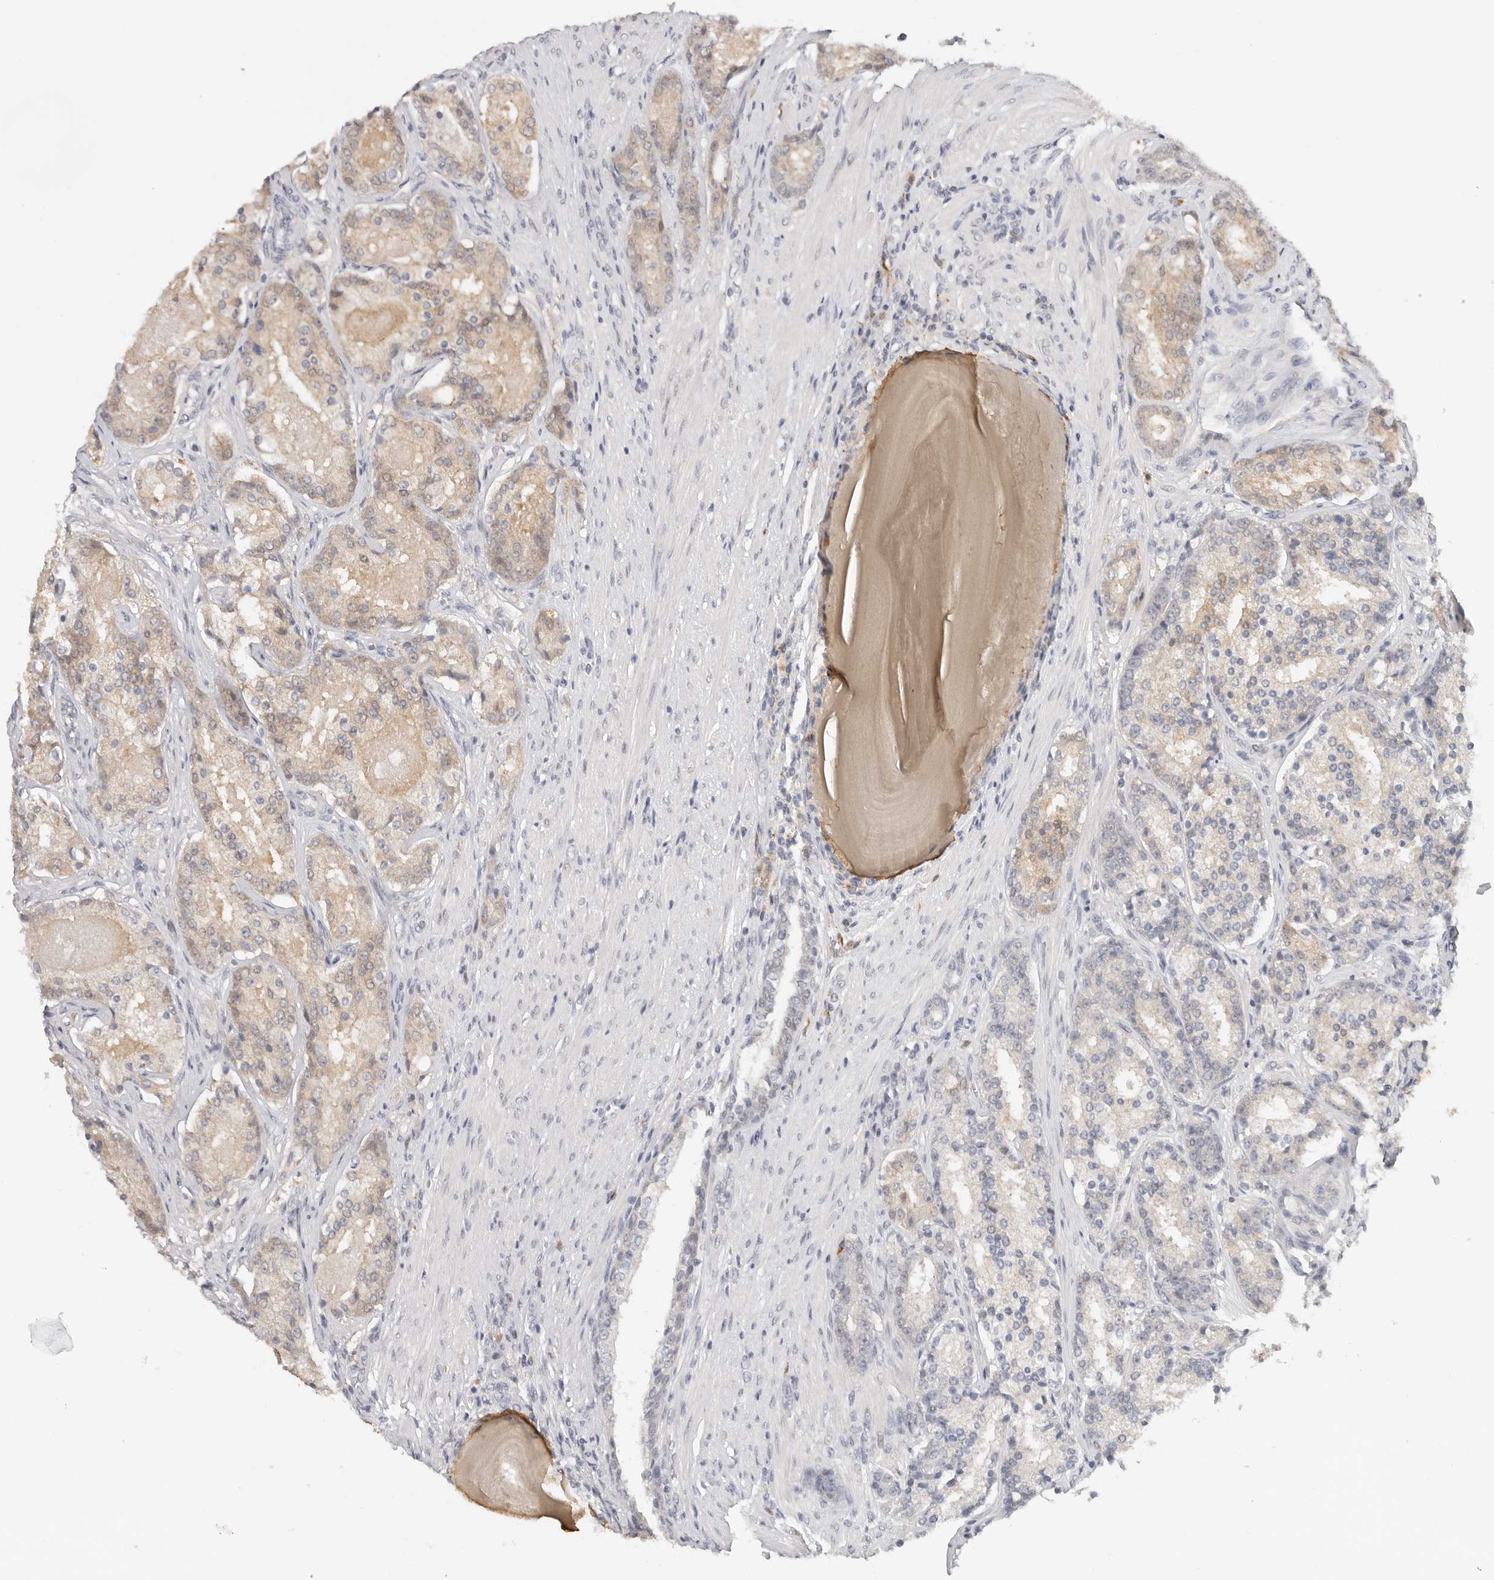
{"staining": {"intensity": "weak", "quantity": "25%-75%", "location": "cytoplasmic/membranous"}, "tissue": "prostate cancer", "cell_type": "Tumor cells", "image_type": "cancer", "snomed": [{"axis": "morphology", "description": "Adenocarcinoma, High grade"}, {"axis": "topography", "description": "Prostate"}], "caption": "An immunohistochemistry image of neoplastic tissue is shown. Protein staining in brown shows weak cytoplasmic/membranous positivity in prostate high-grade adenocarcinoma within tumor cells. Using DAB (3,3'-diaminobenzidine) (brown) and hematoxylin (blue) stains, captured at high magnification using brightfield microscopy.", "gene": "LARP7", "patient": {"sex": "male", "age": 60}}